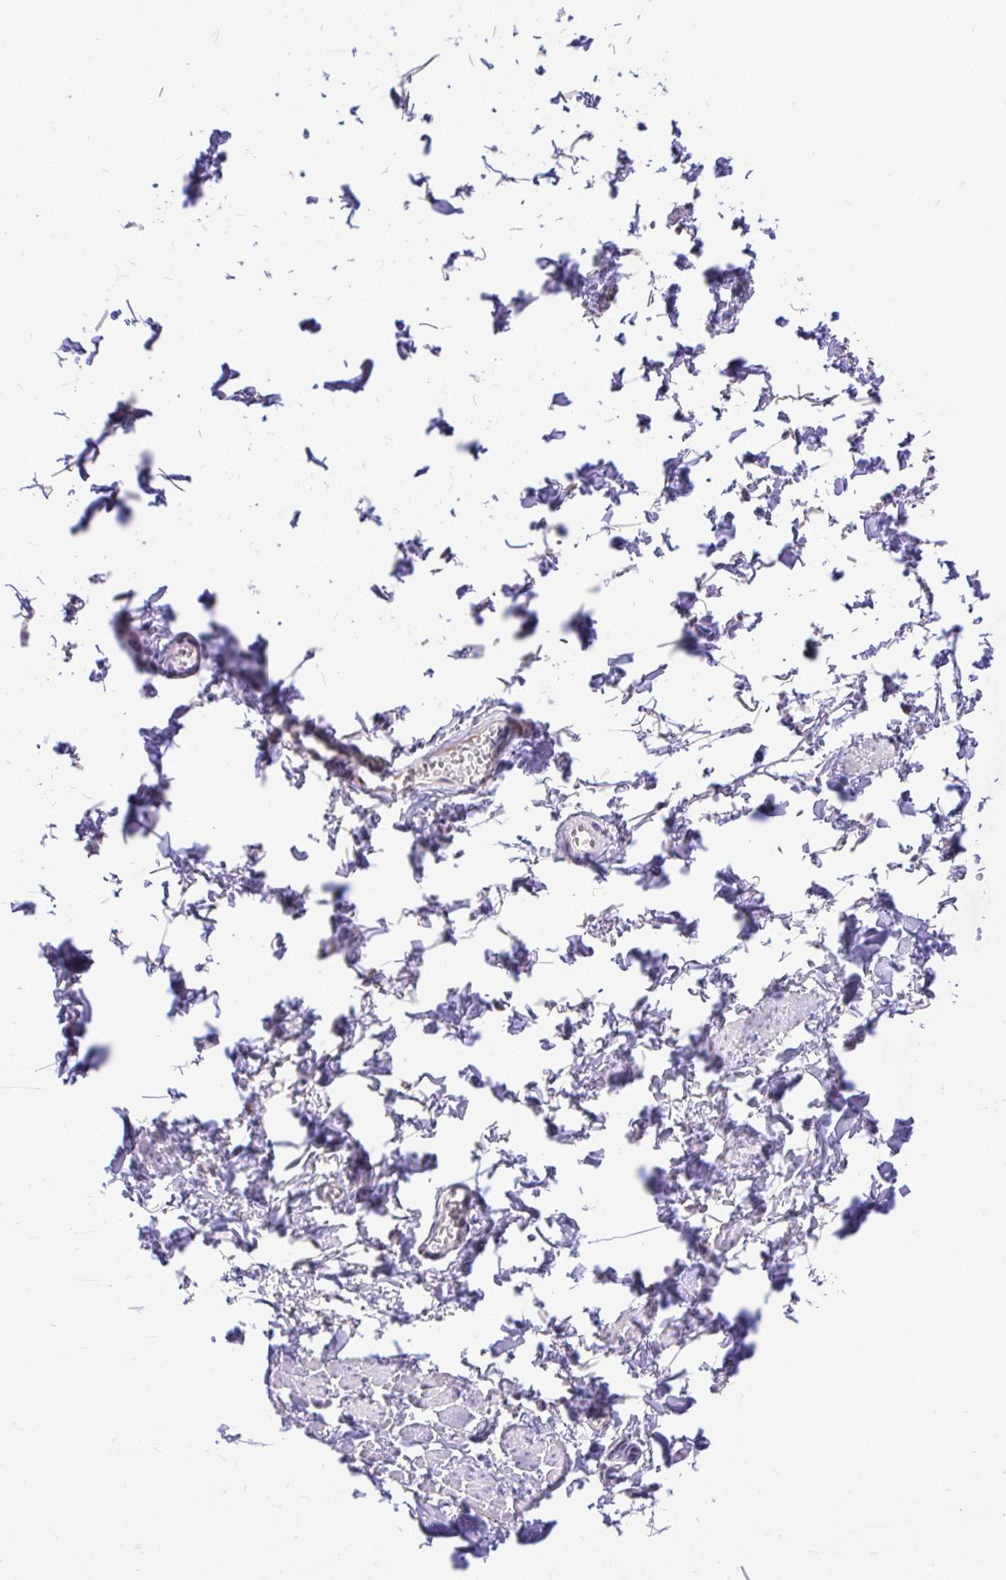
{"staining": {"intensity": "negative", "quantity": "none", "location": "none"}, "tissue": "adipose tissue", "cell_type": "Adipocytes", "image_type": "normal", "snomed": [{"axis": "morphology", "description": "Normal tissue, NOS"}, {"axis": "topography", "description": "Vulva"}, {"axis": "topography", "description": "Peripheral nerve tissue"}], "caption": "A micrograph of human adipose tissue is negative for staining in adipocytes. The staining is performed using DAB brown chromogen with nuclei counter-stained in using hematoxylin.", "gene": "PYCR2", "patient": {"sex": "female", "age": 66}}